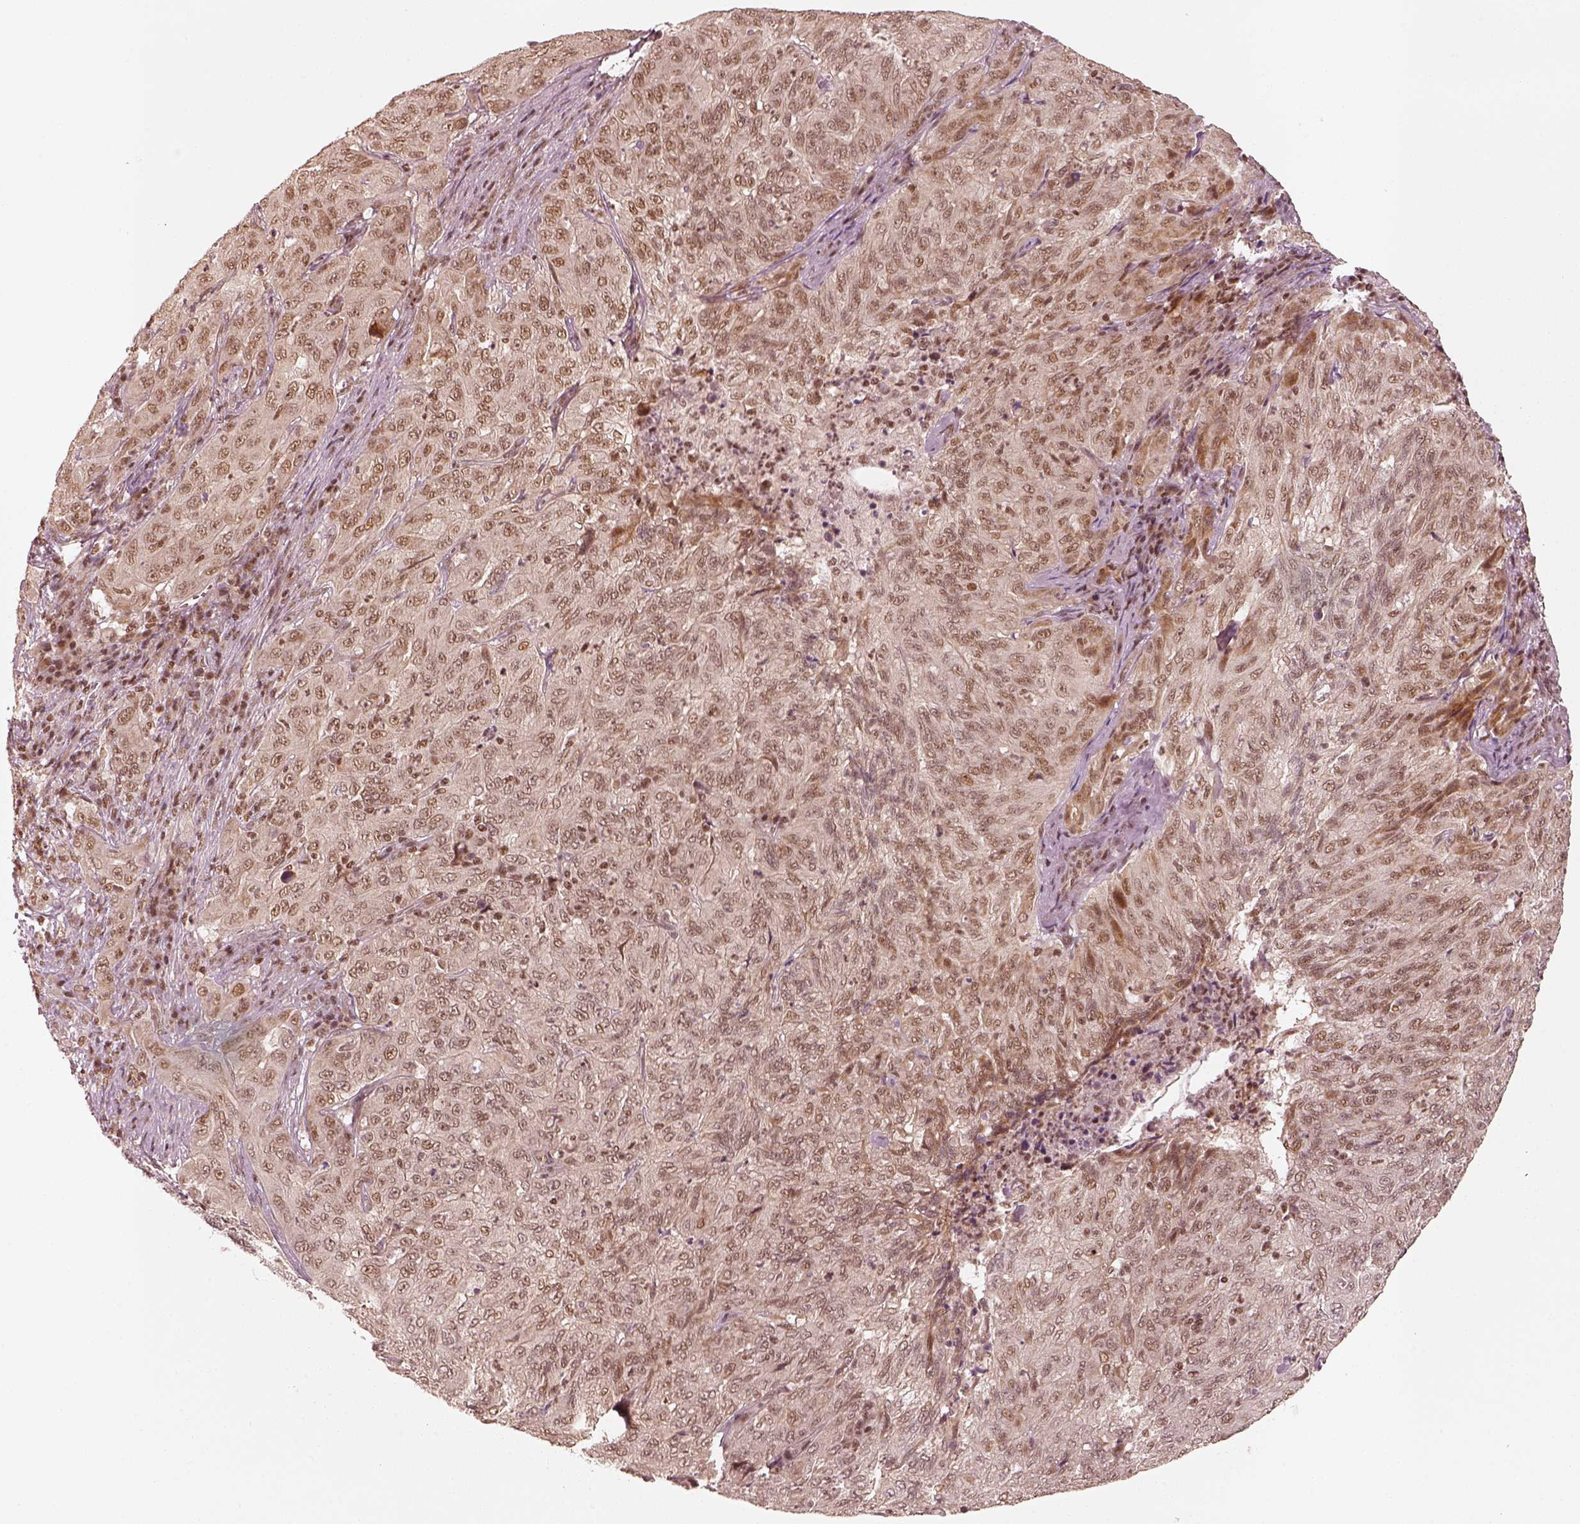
{"staining": {"intensity": "weak", "quantity": ">75%", "location": "nuclear"}, "tissue": "pancreatic cancer", "cell_type": "Tumor cells", "image_type": "cancer", "snomed": [{"axis": "morphology", "description": "Adenocarcinoma, NOS"}, {"axis": "topography", "description": "Pancreas"}], "caption": "Immunohistochemical staining of pancreatic adenocarcinoma displays low levels of weak nuclear protein expression in about >75% of tumor cells. The protein of interest is shown in brown color, while the nuclei are stained blue.", "gene": "GMEB2", "patient": {"sex": "male", "age": 63}}